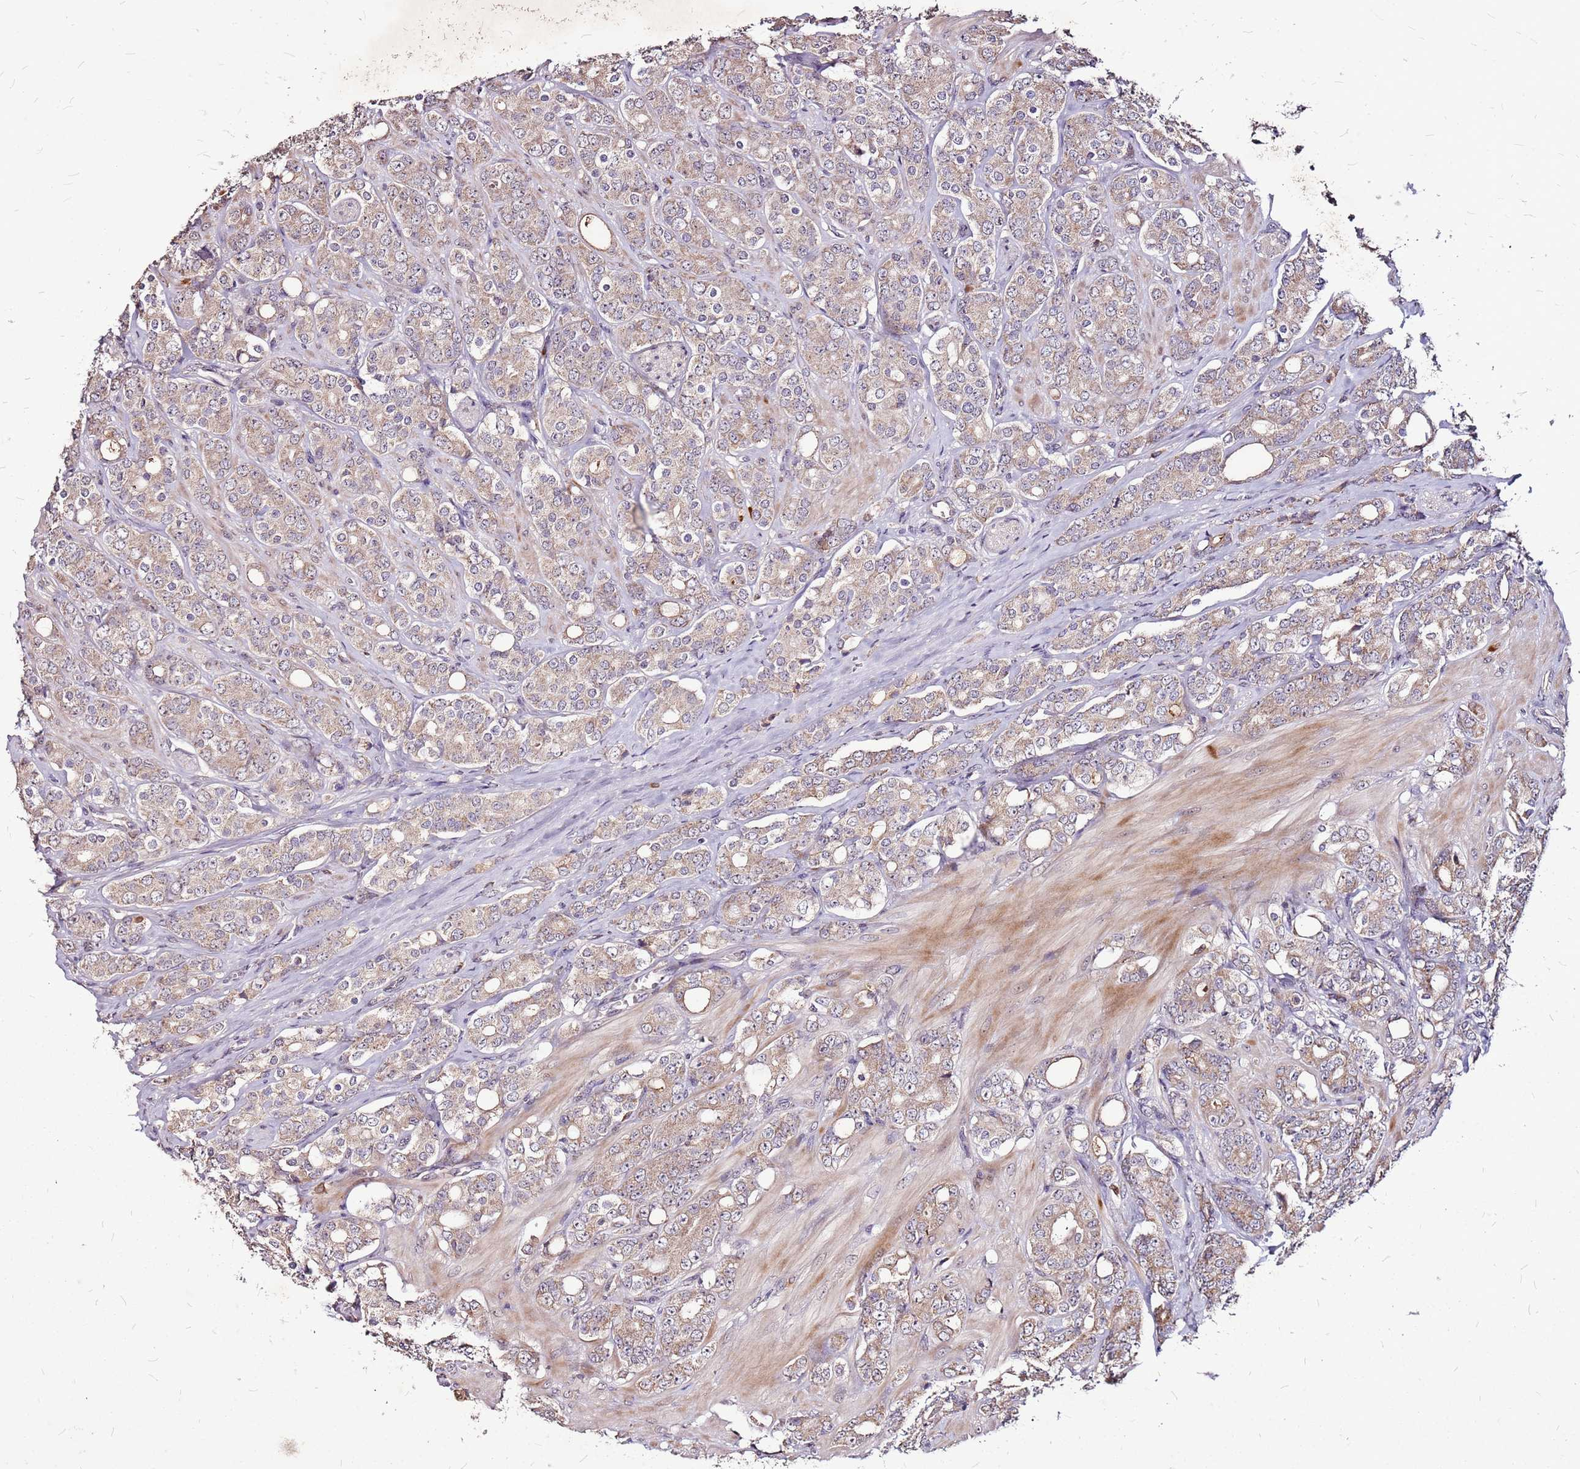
{"staining": {"intensity": "moderate", "quantity": "25%-75%", "location": "cytoplasmic/membranous"}, "tissue": "prostate cancer", "cell_type": "Tumor cells", "image_type": "cancer", "snomed": [{"axis": "morphology", "description": "Adenocarcinoma, High grade"}, {"axis": "topography", "description": "Prostate"}], "caption": "This histopathology image displays prostate adenocarcinoma (high-grade) stained with immunohistochemistry to label a protein in brown. The cytoplasmic/membranous of tumor cells show moderate positivity for the protein. Nuclei are counter-stained blue.", "gene": "DCDC2C", "patient": {"sex": "male", "age": 62}}